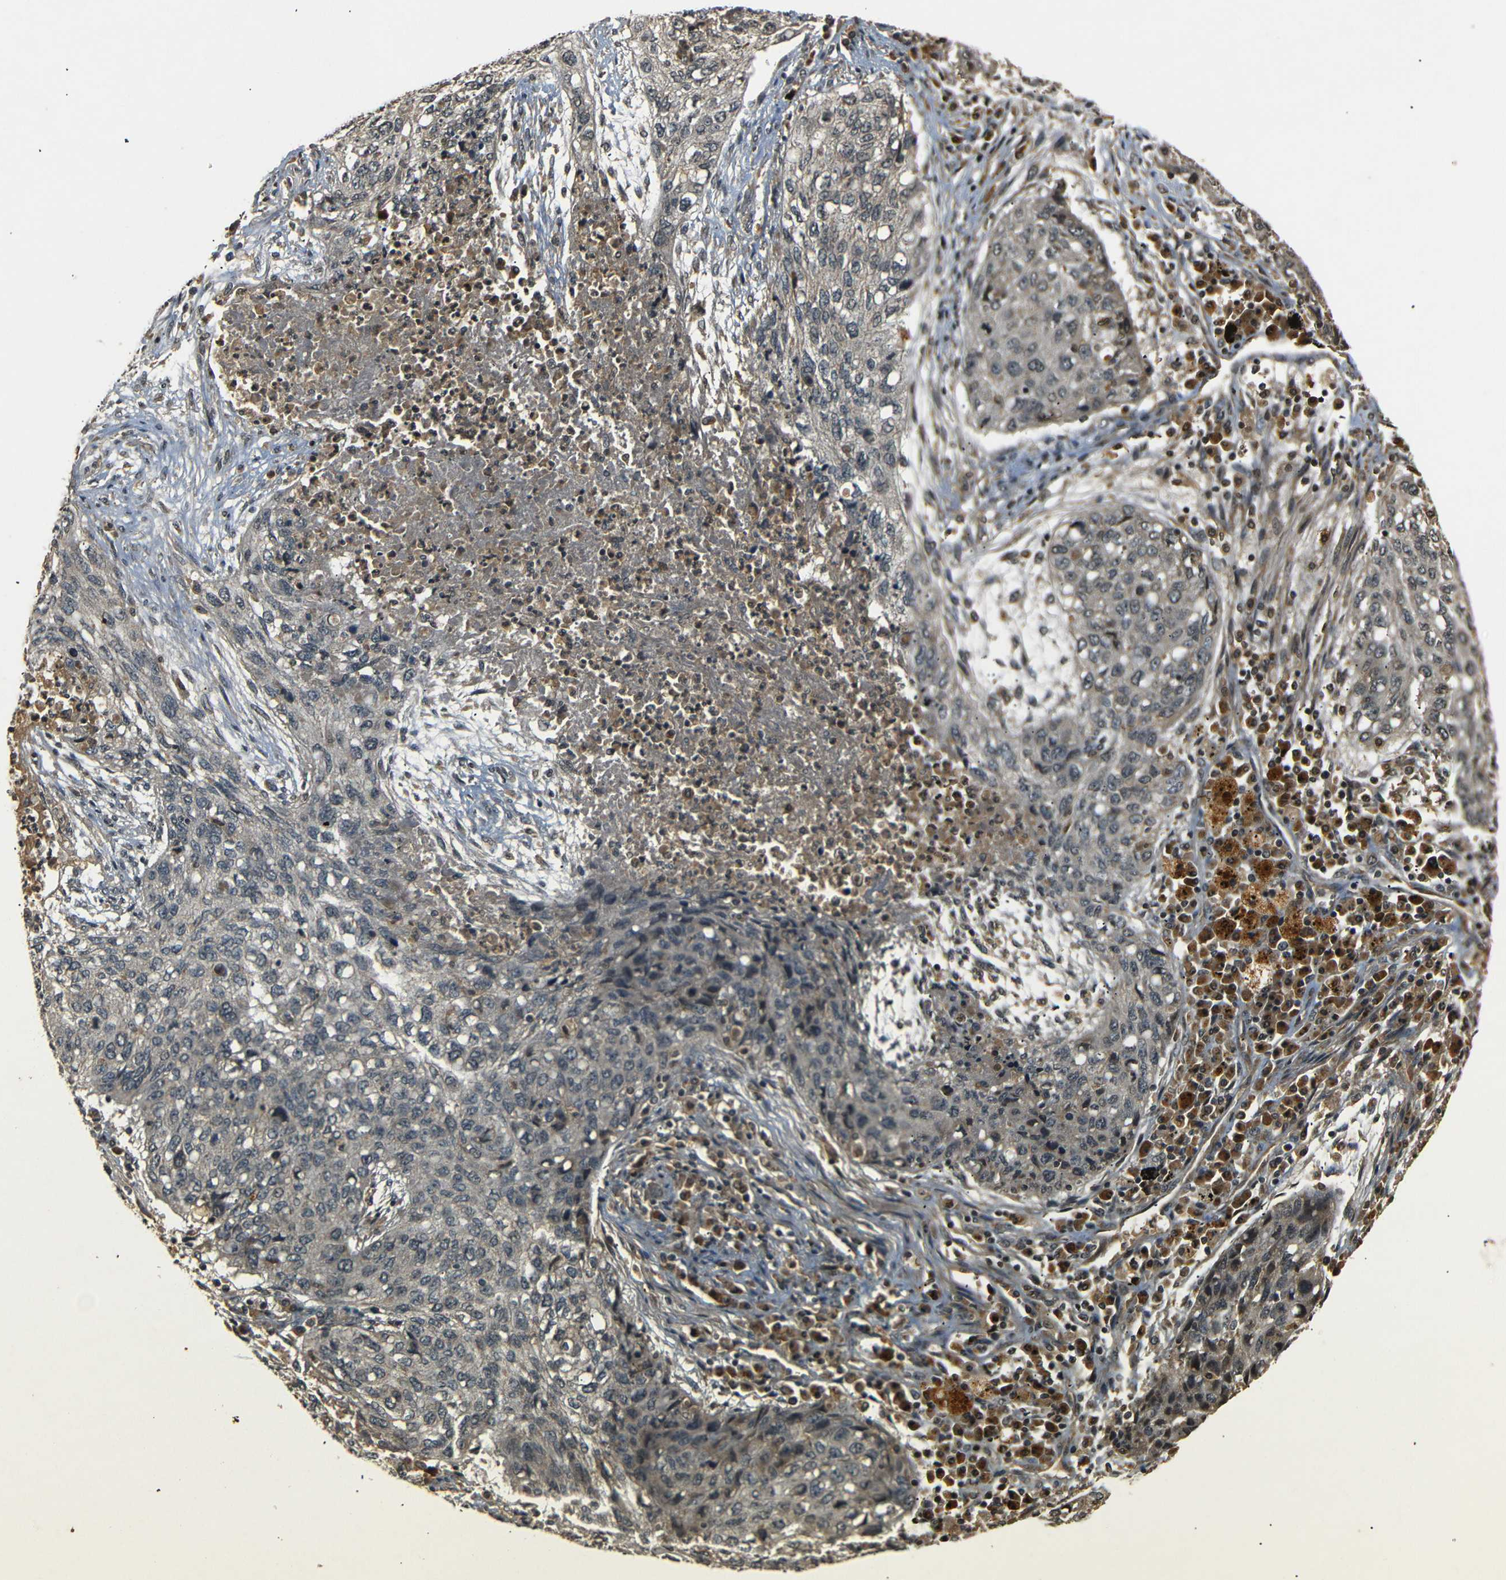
{"staining": {"intensity": "weak", "quantity": "<25%", "location": "cytoplasmic/membranous"}, "tissue": "lung cancer", "cell_type": "Tumor cells", "image_type": "cancer", "snomed": [{"axis": "morphology", "description": "Squamous cell carcinoma, NOS"}, {"axis": "topography", "description": "Lung"}], "caption": "DAB (3,3'-diaminobenzidine) immunohistochemical staining of human lung cancer (squamous cell carcinoma) shows no significant staining in tumor cells. The staining is performed using DAB brown chromogen with nuclei counter-stained in using hematoxylin.", "gene": "TANK", "patient": {"sex": "female", "age": 63}}